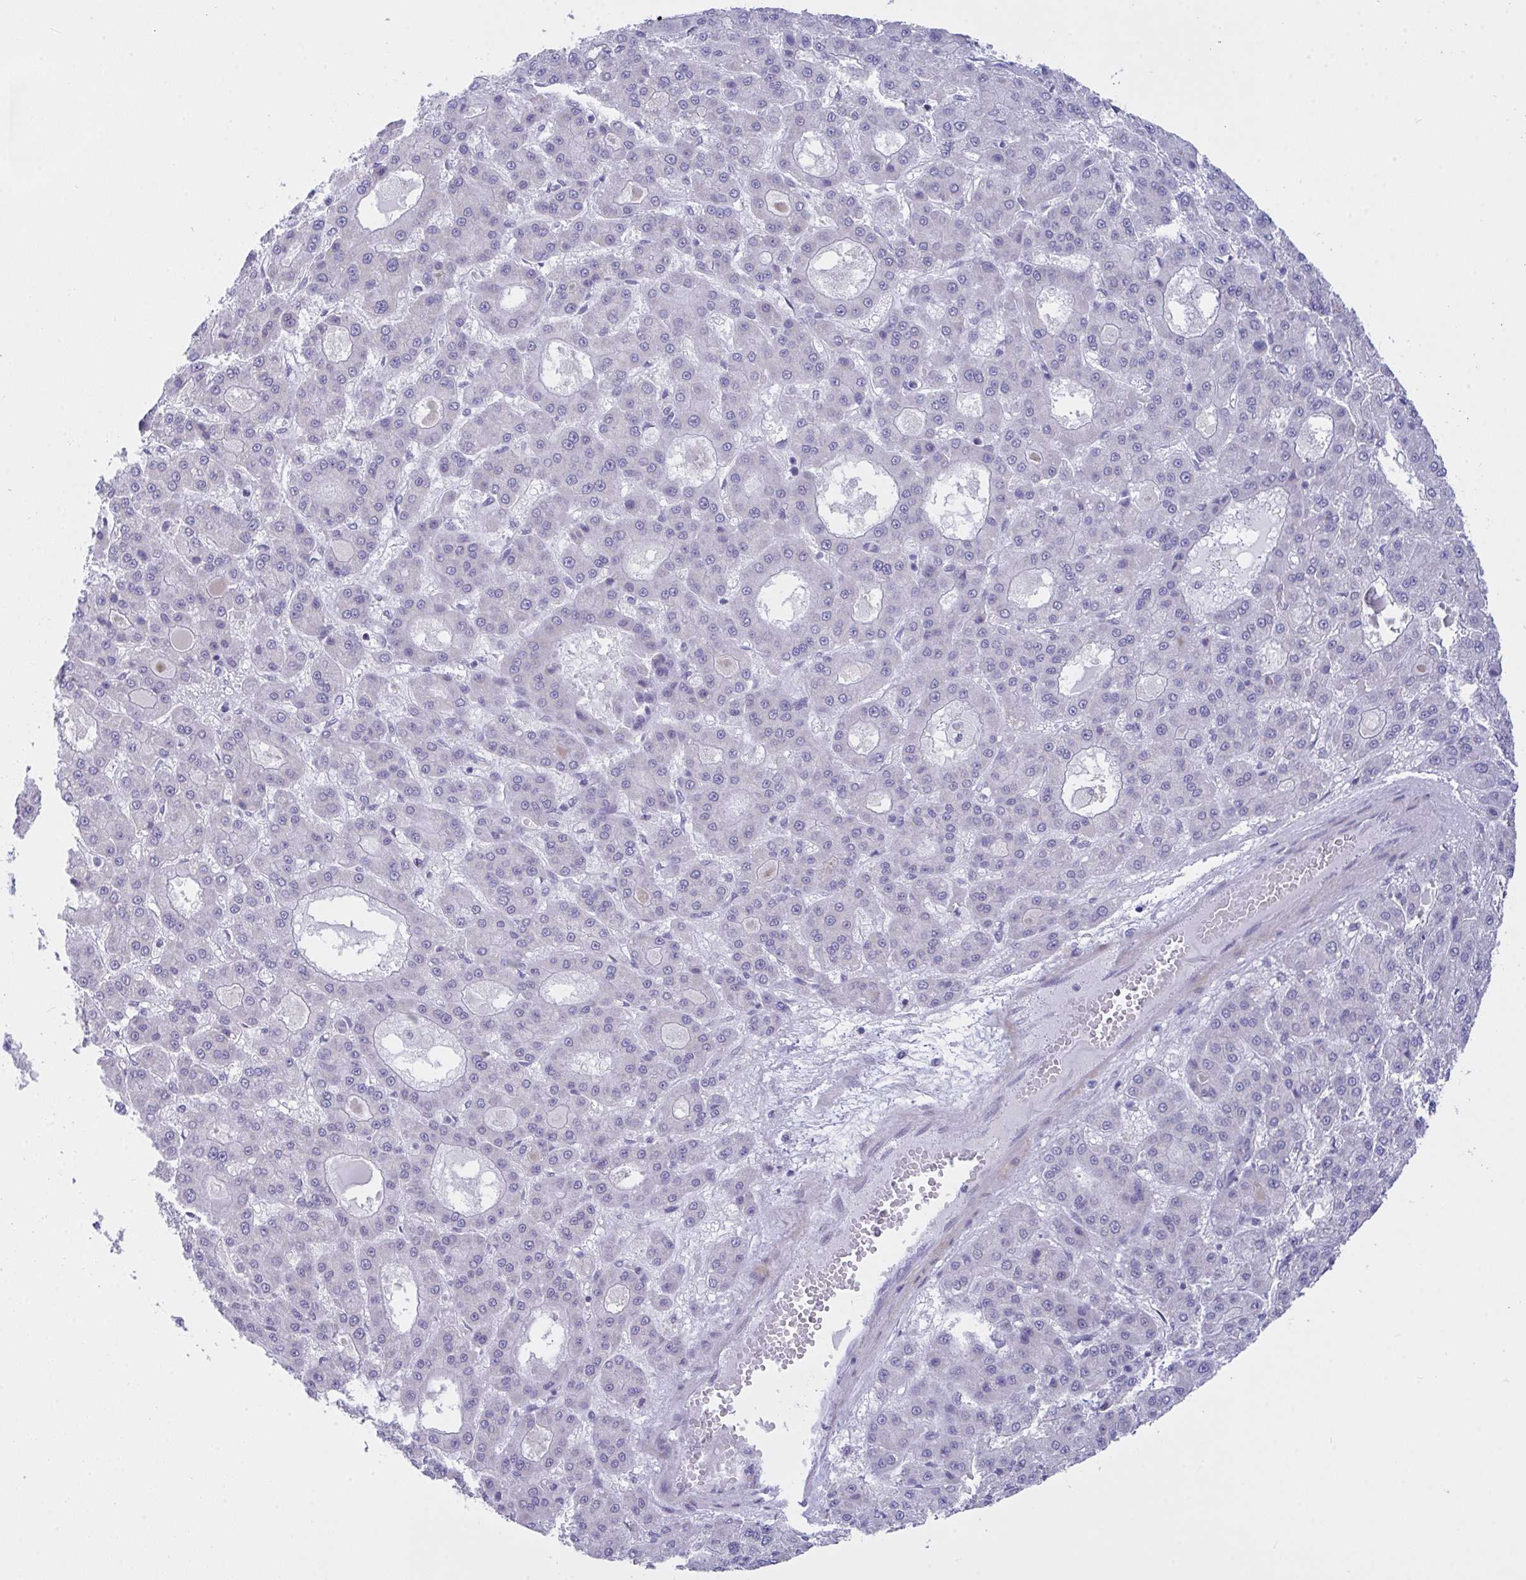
{"staining": {"intensity": "negative", "quantity": "none", "location": "none"}, "tissue": "liver cancer", "cell_type": "Tumor cells", "image_type": "cancer", "snomed": [{"axis": "morphology", "description": "Carcinoma, Hepatocellular, NOS"}, {"axis": "topography", "description": "Liver"}], "caption": "IHC photomicrograph of human liver cancer (hepatocellular carcinoma) stained for a protein (brown), which exhibits no positivity in tumor cells. (DAB (3,3'-diaminobenzidine) IHC visualized using brightfield microscopy, high magnification).", "gene": "FBXL22", "patient": {"sex": "male", "age": 70}}